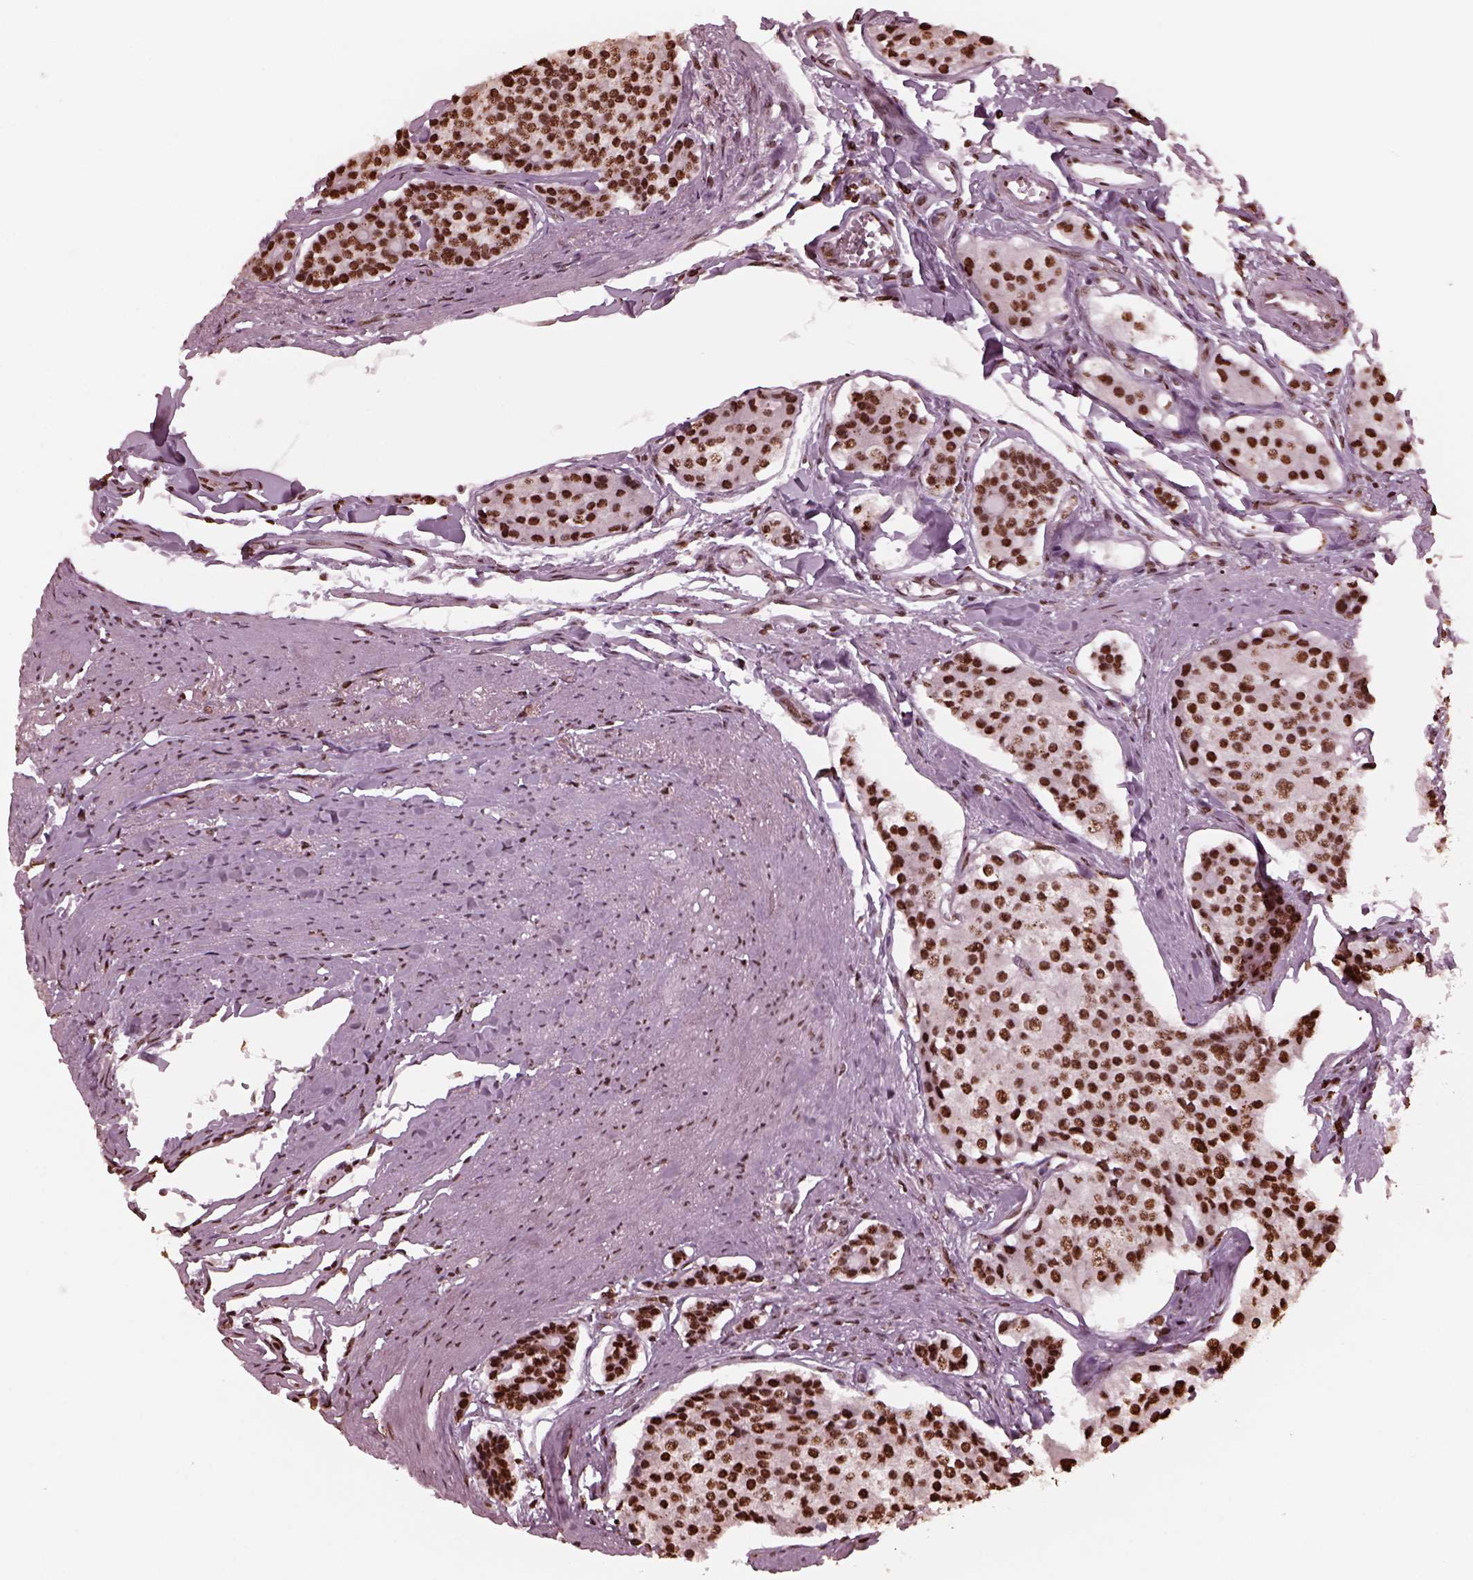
{"staining": {"intensity": "strong", "quantity": ">75%", "location": "nuclear"}, "tissue": "carcinoid", "cell_type": "Tumor cells", "image_type": "cancer", "snomed": [{"axis": "morphology", "description": "Carcinoid, malignant, NOS"}, {"axis": "topography", "description": "Small intestine"}], "caption": "The histopathology image shows a brown stain indicating the presence of a protein in the nuclear of tumor cells in carcinoid (malignant). The staining is performed using DAB brown chromogen to label protein expression. The nuclei are counter-stained blue using hematoxylin.", "gene": "NSD1", "patient": {"sex": "female", "age": 65}}